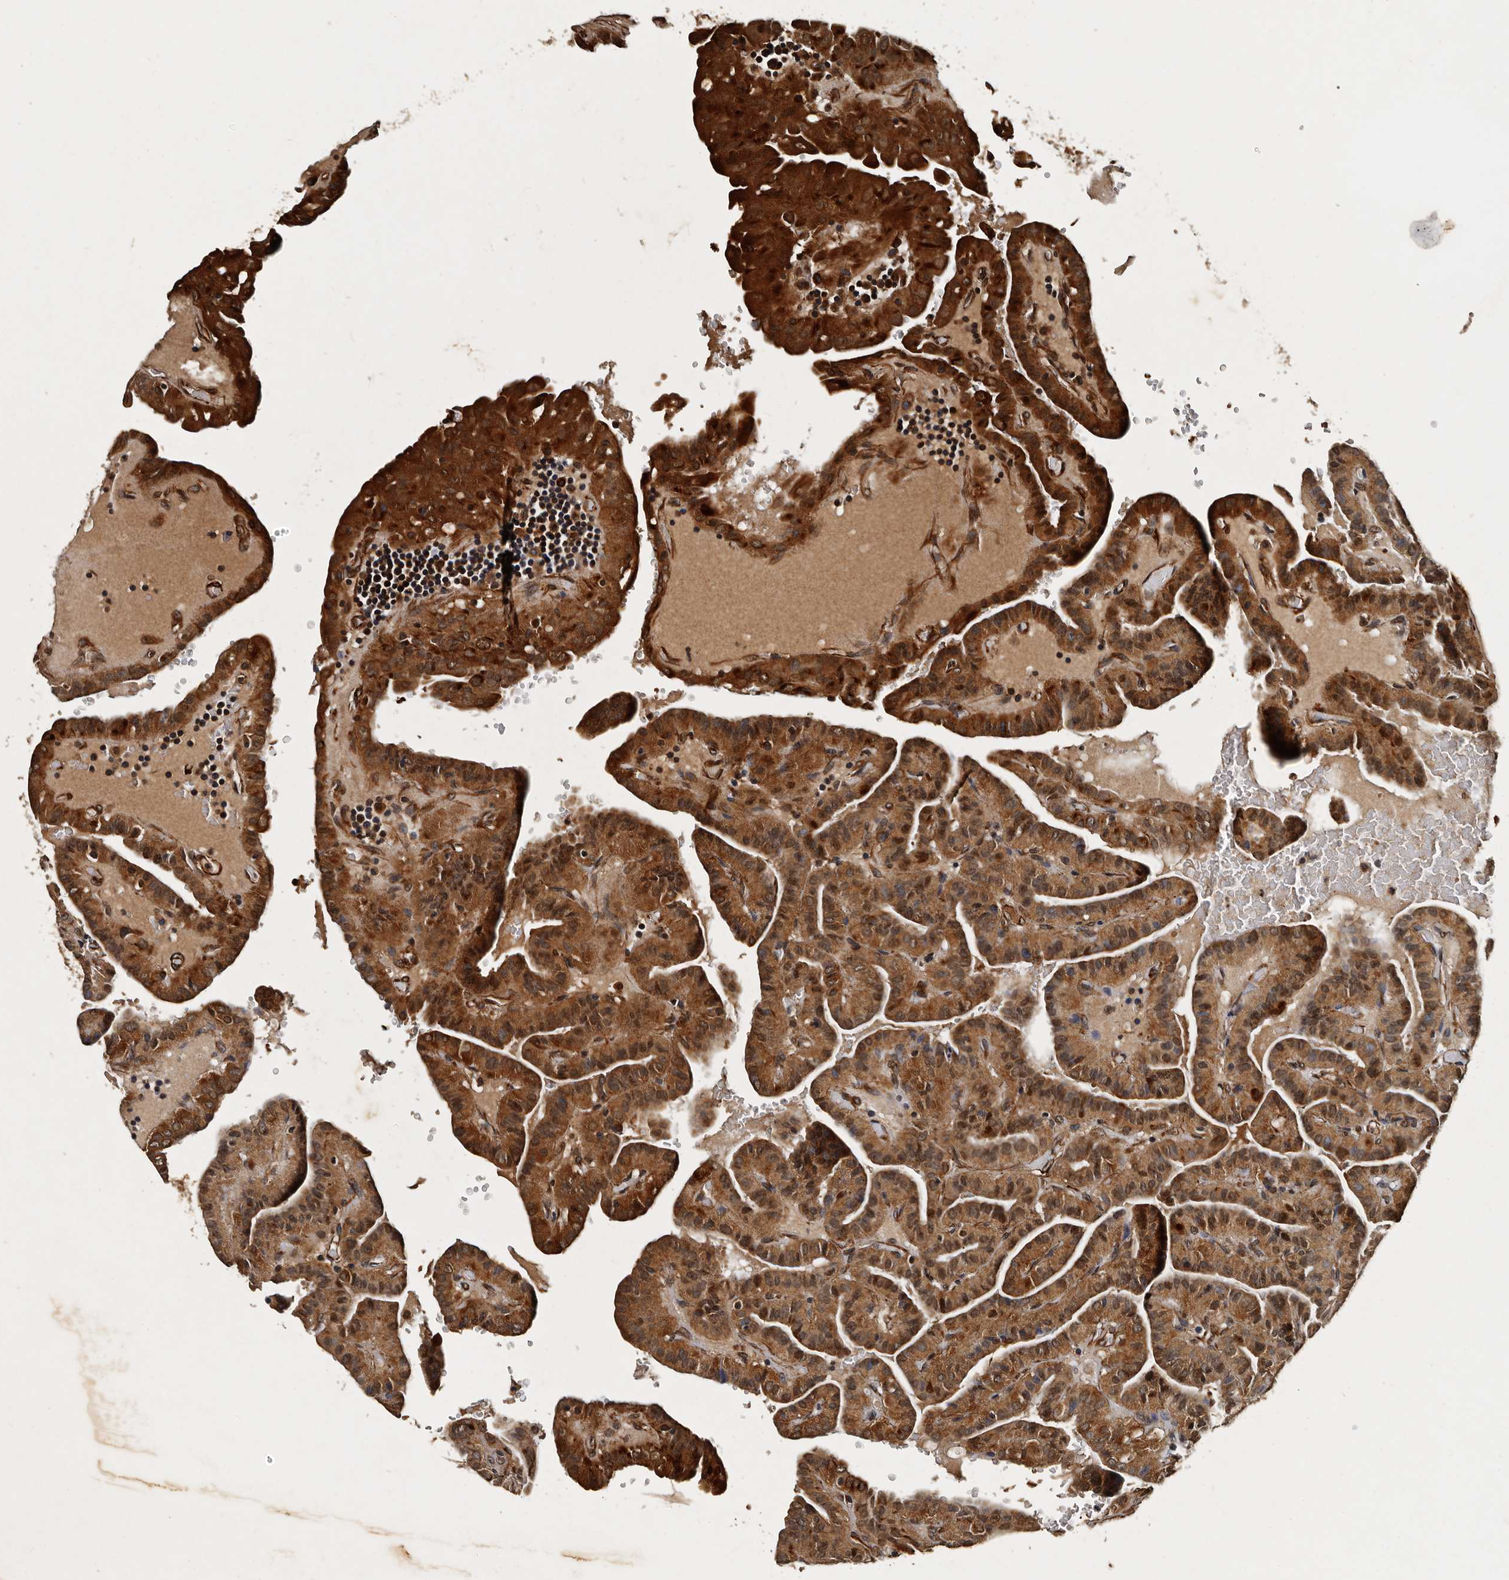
{"staining": {"intensity": "strong", "quantity": ">75%", "location": "cytoplasmic/membranous"}, "tissue": "thyroid cancer", "cell_type": "Tumor cells", "image_type": "cancer", "snomed": [{"axis": "morphology", "description": "Papillary adenocarcinoma, NOS"}, {"axis": "topography", "description": "Thyroid gland"}], "caption": "Immunohistochemical staining of thyroid cancer (papillary adenocarcinoma) displays high levels of strong cytoplasmic/membranous staining in approximately >75% of tumor cells. (DAB IHC with brightfield microscopy, high magnification).", "gene": "CPNE3", "patient": {"sex": "male", "age": 77}}